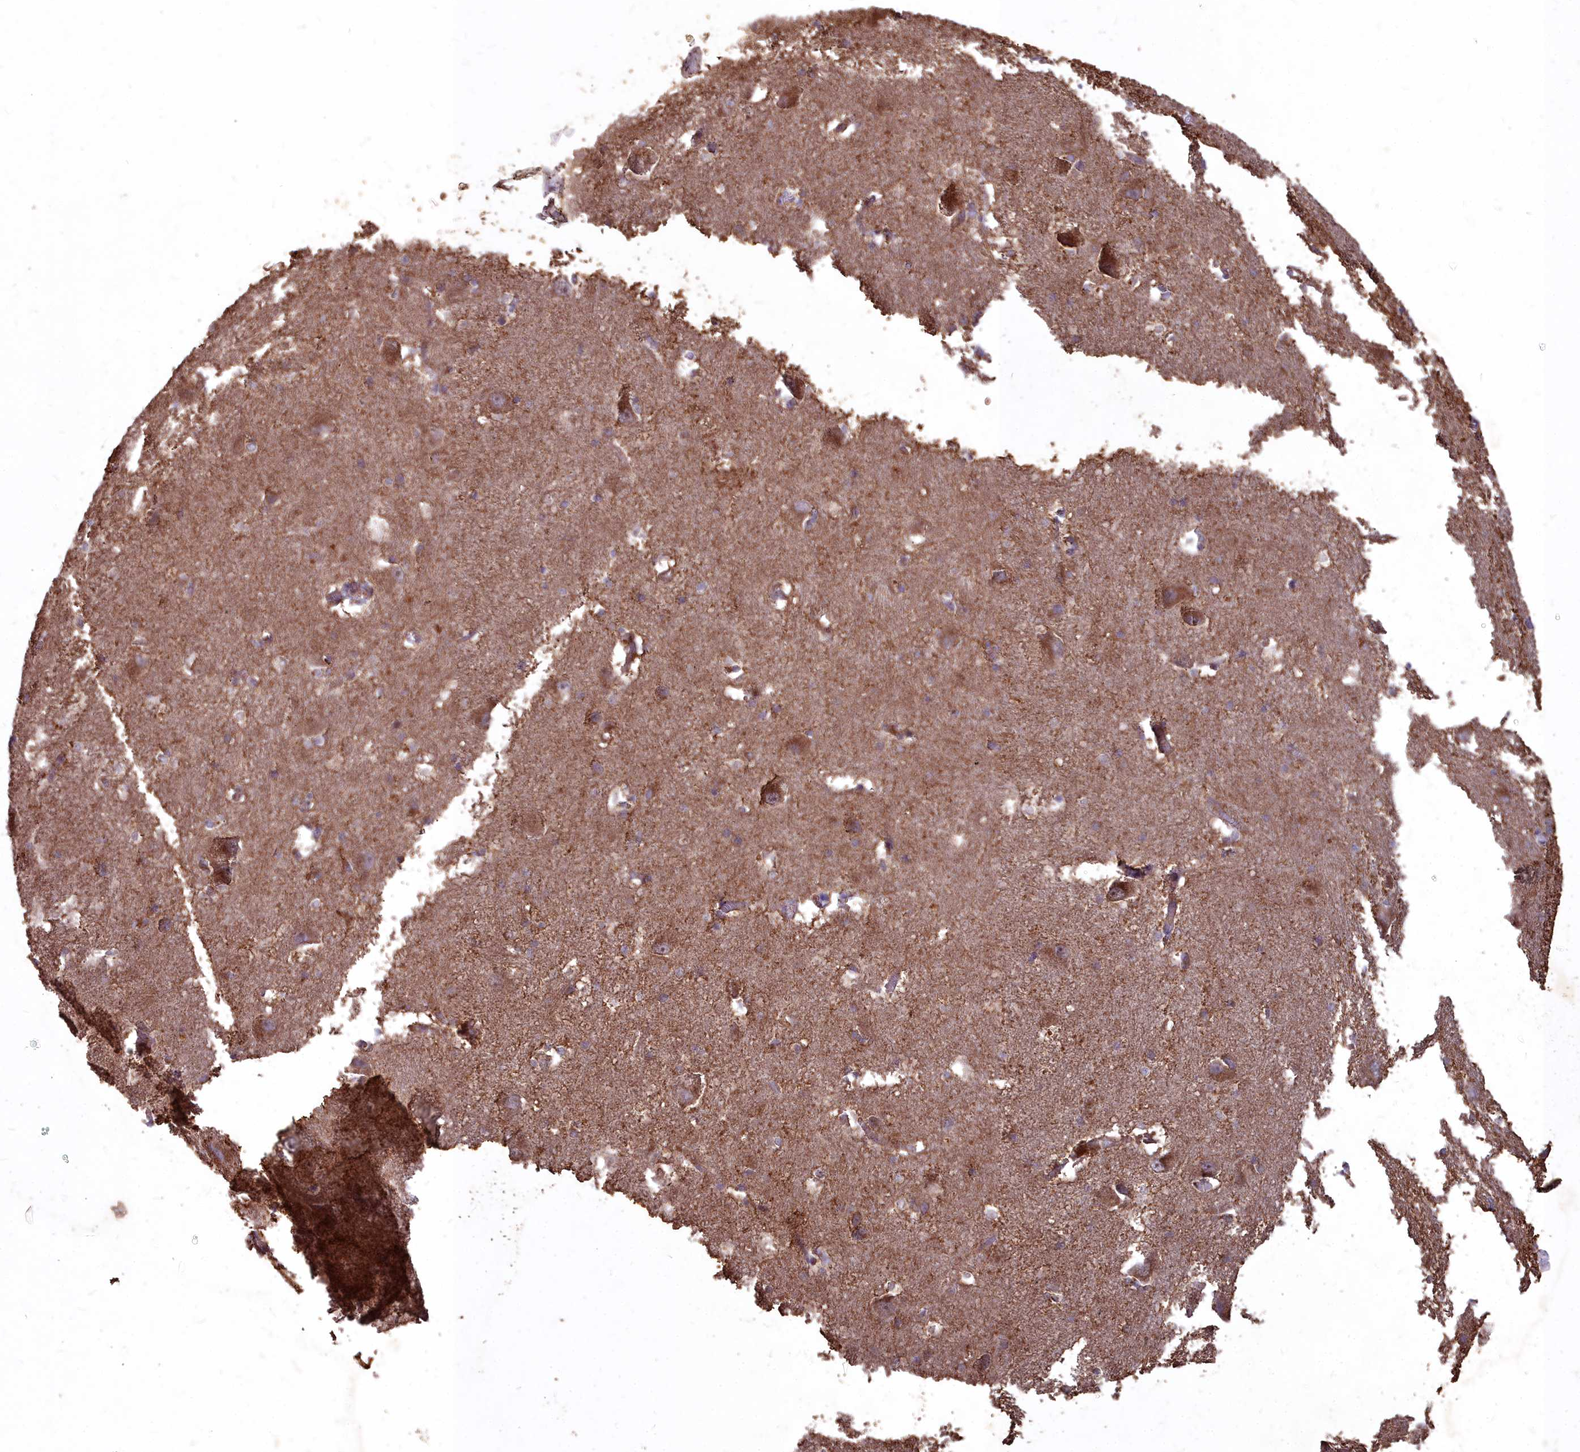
{"staining": {"intensity": "weak", "quantity": "25%-75%", "location": "cytoplasmic/membranous"}, "tissue": "caudate", "cell_type": "Glial cells", "image_type": "normal", "snomed": [{"axis": "morphology", "description": "Normal tissue, NOS"}, {"axis": "topography", "description": "Lateral ventricle wall"}], "caption": "Immunohistochemical staining of normal human caudate displays low levels of weak cytoplasmic/membranous expression in approximately 25%-75% of glial cells. (brown staining indicates protein expression, while blue staining denotes nuclei).", "gene": "COX11", "patient": {"sex": "male", "age": 37}}